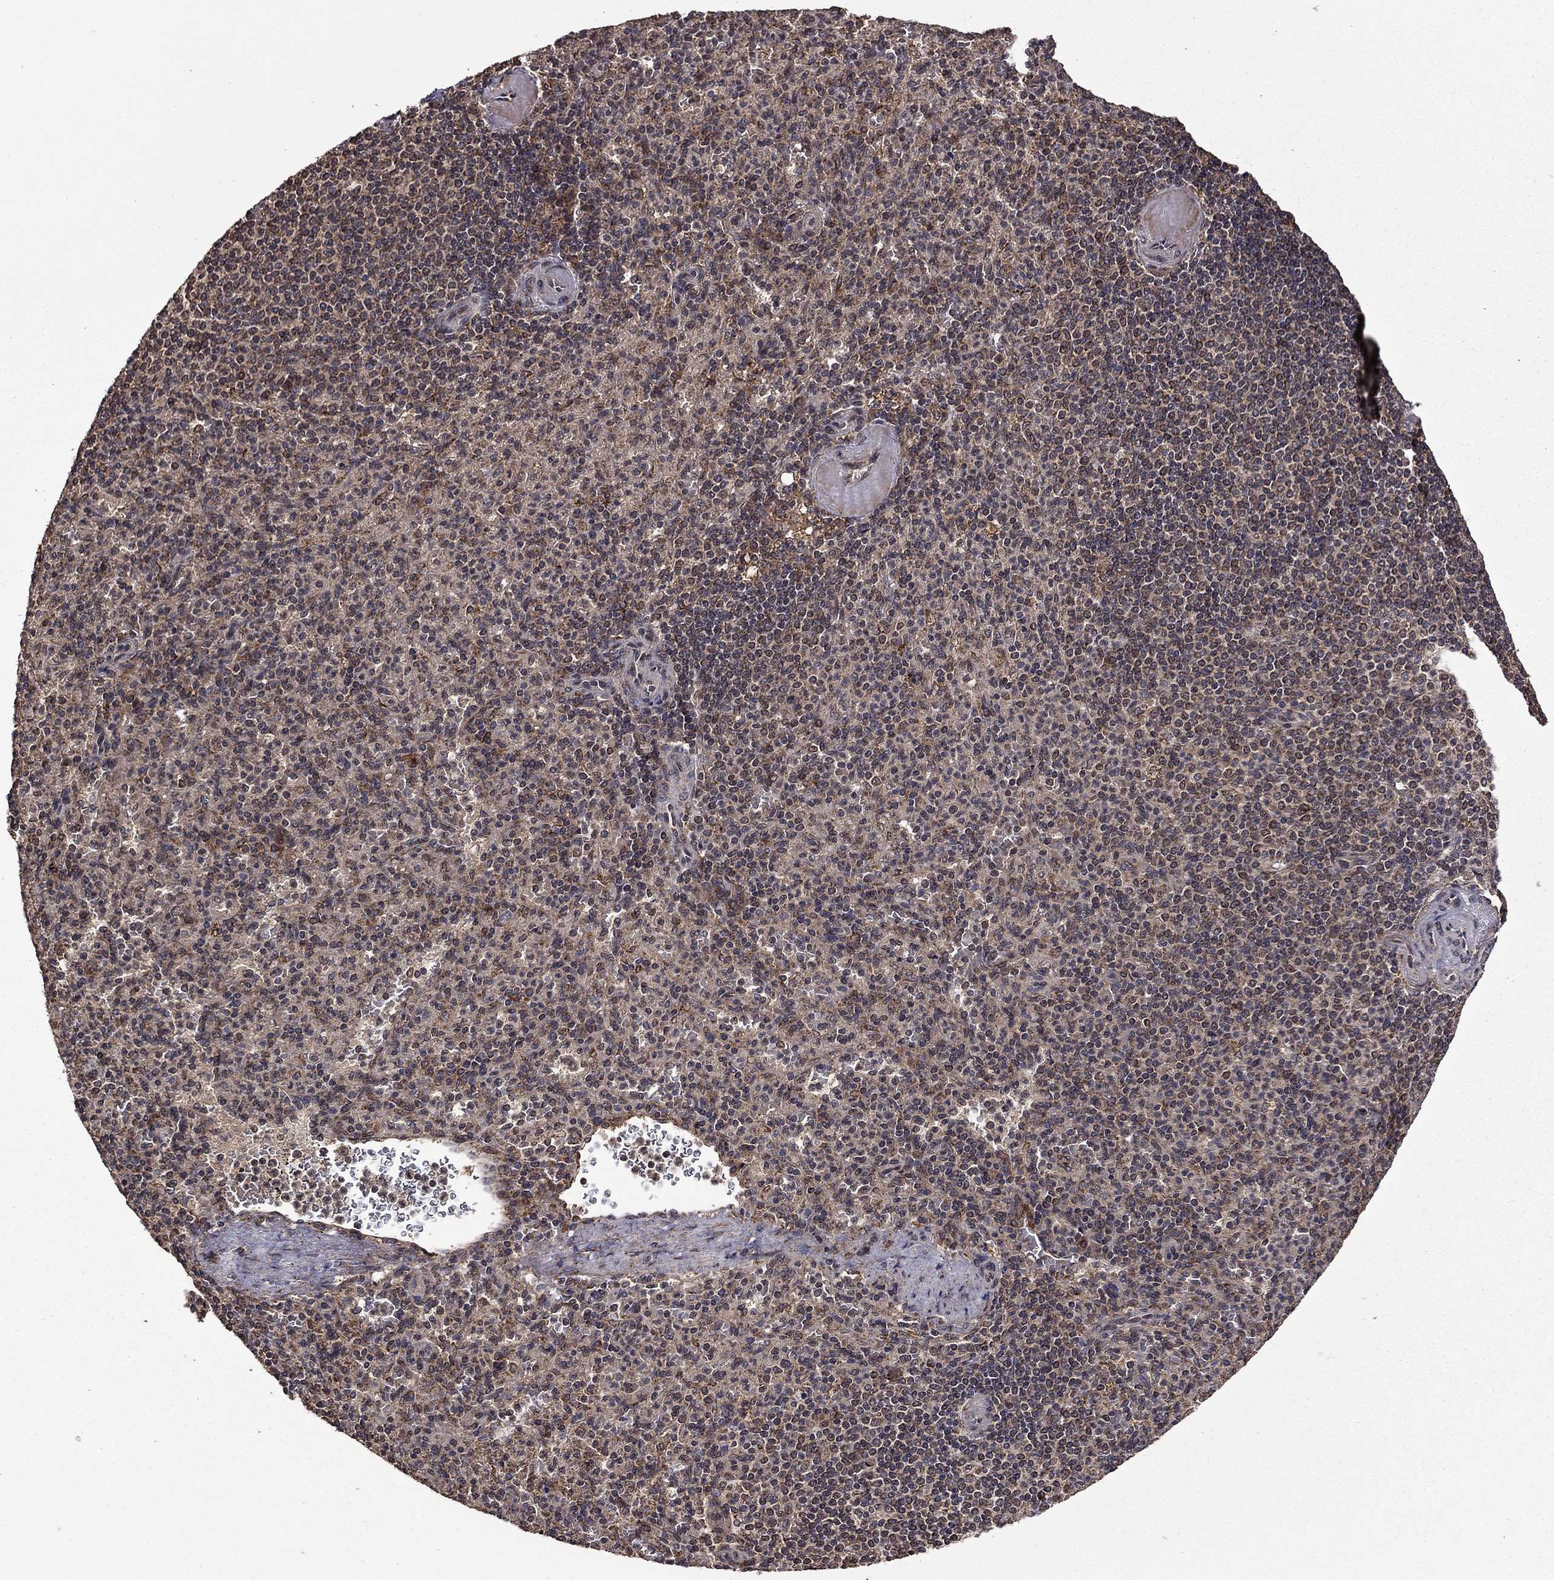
{"staining": {"intensity": "moderate", "quantity": "25%-75%", "location": "cytoplasmic/membranous"}, "tissue": "spleen", "cell_type": "Cells in red pulp", "image_type": "normal", "snomed": [{"axis": "morphology", "description": "Normal tissue, NOS"}, {"axis": "topography", "description": "Spleen"}], "caption": "IHC staining of unremarkable spleen, which demonstrates medium levels of moderate cytoplasmic/membranous expression in about 25%-75% of cells in red pulp indicating moderate cytoplasmic/membranous protein expression. The staining was performed using DAB (3,3'-diaminobenzidine) (brown) for protein detection and nuclei were counterstained in hematoxylin (blue).", "gene": "ITM2B", "patient": {"sex": "female", "age": 74}}